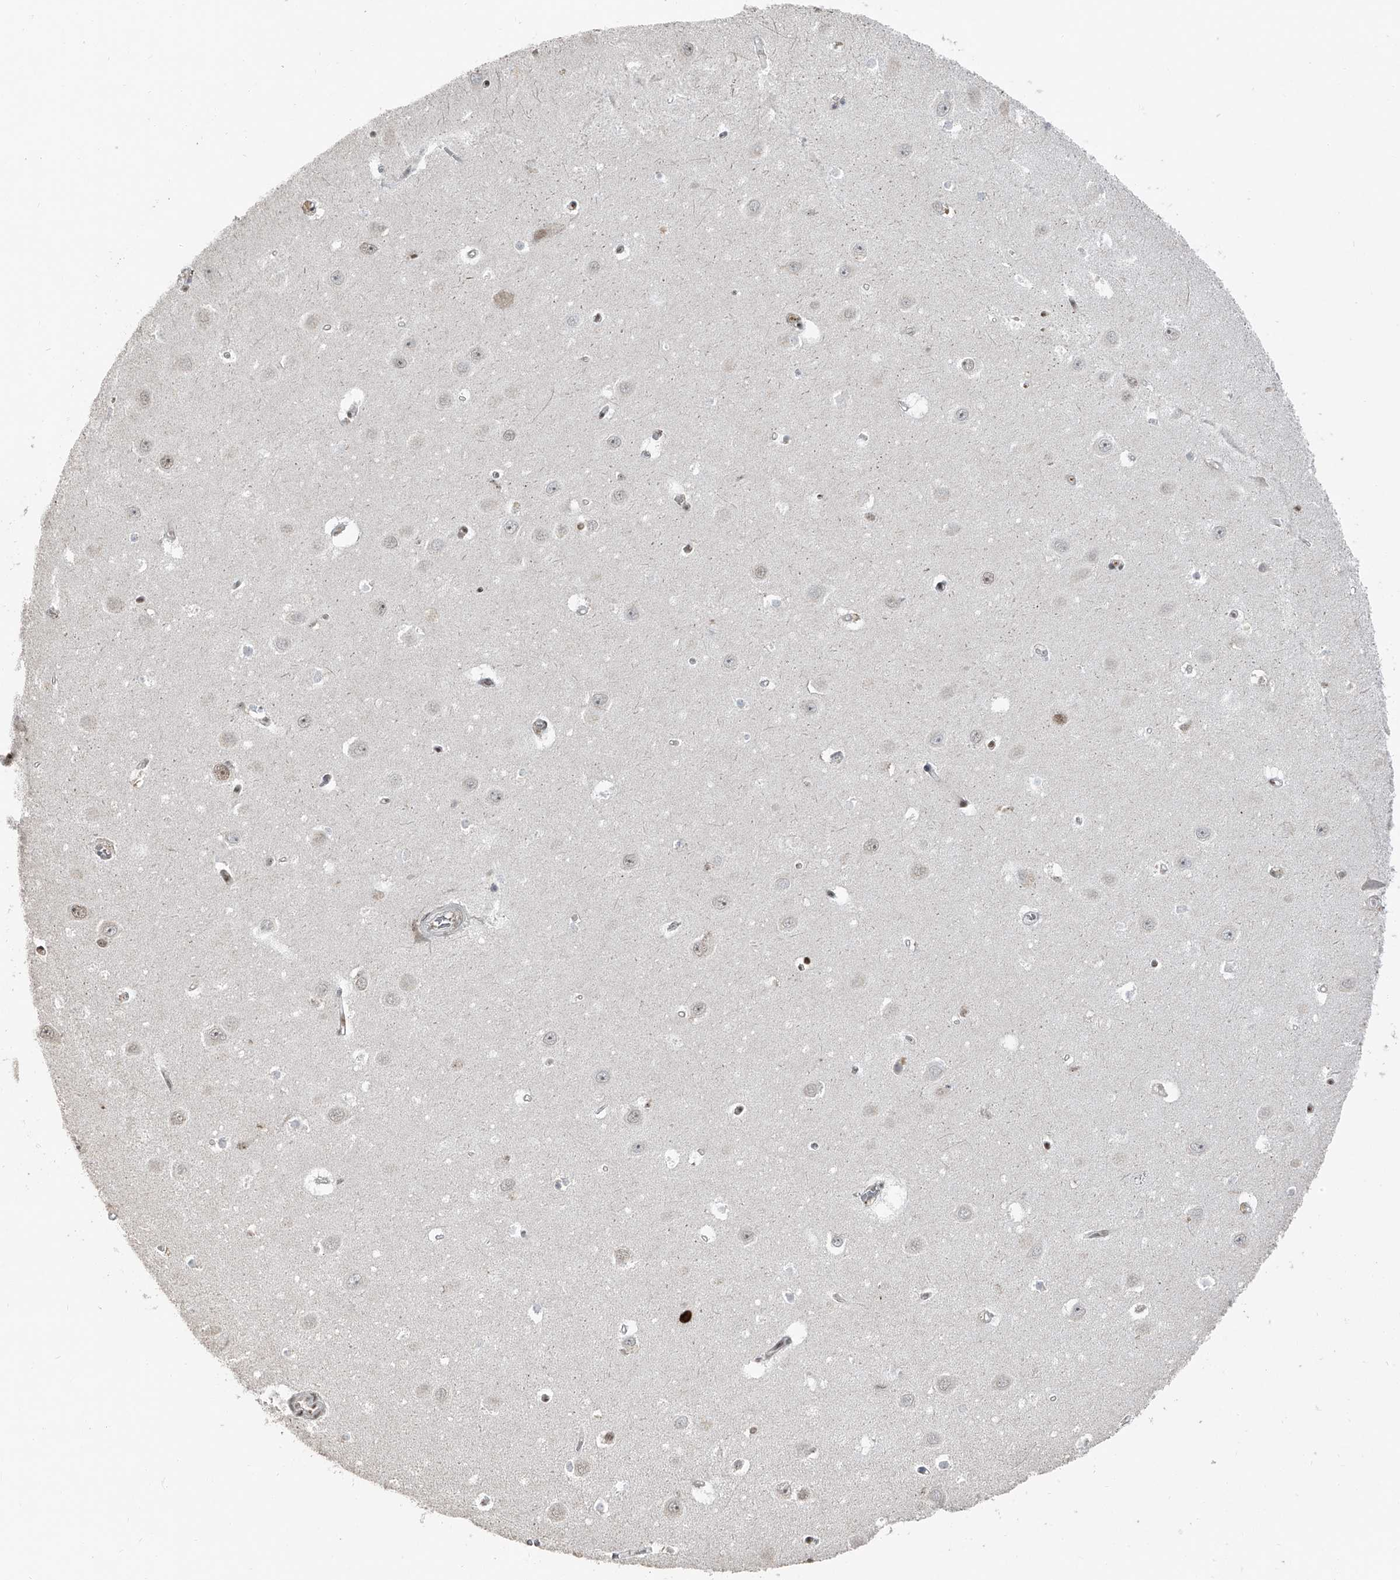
{"staining": {"intensity": "weak", "quantity": "<25%", "location": "nuclear"}, "tissue": "hippocampus", "cell_type": "Glial cells", "image_type": "normal", "snomed": [{"axis": "morphology", "description": "Normal tissue, NOS"}, {"axis": "topography", "description": "Hippocampus"}], "caption": "This is an IHC histopathology image of unremarkable hippocampus. There is no positivity in glial cells.", "gene": "TCOF1", "patient": {"sex": "female", "age": 64}}